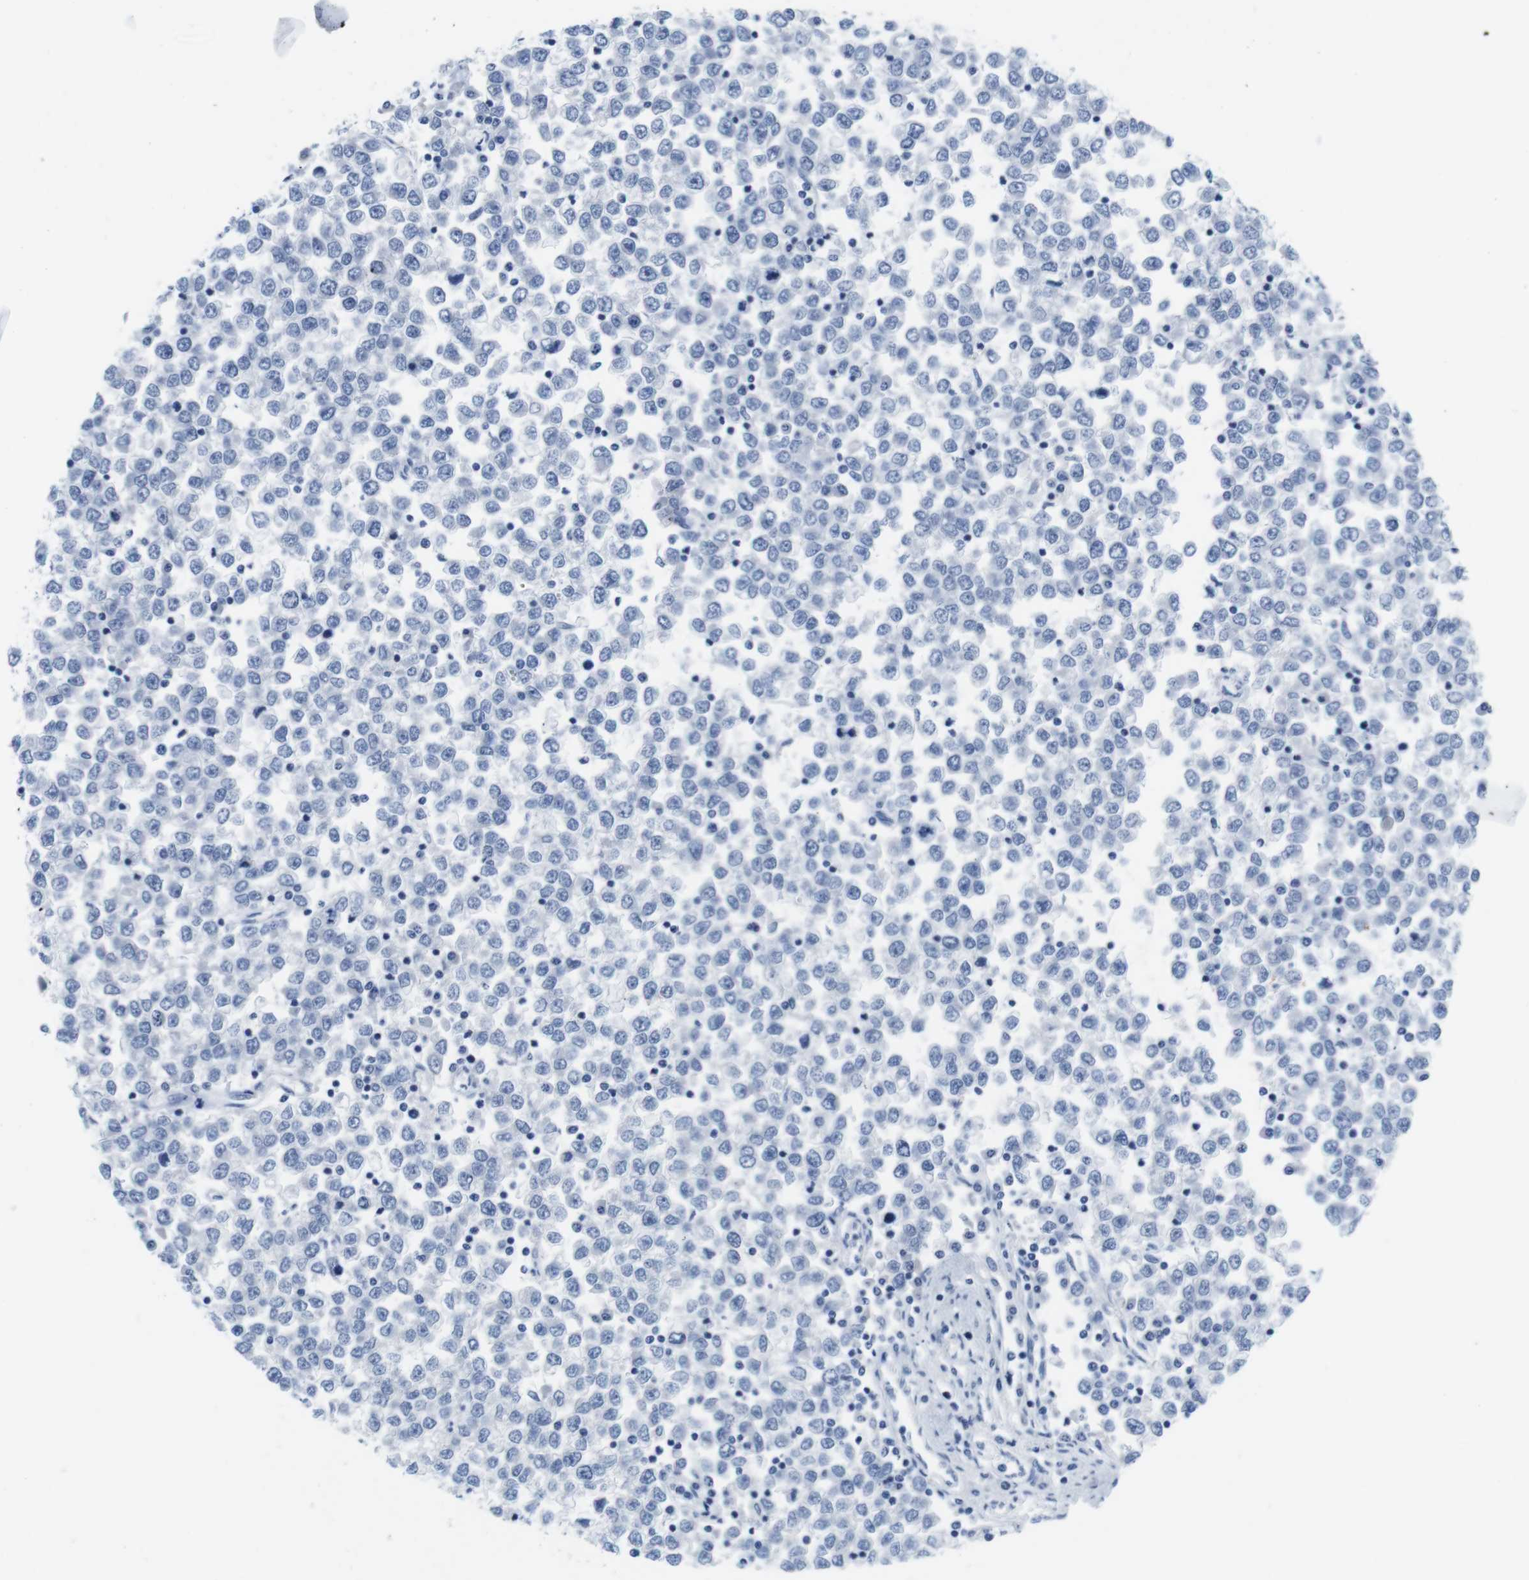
{"staining": {"intensity": "negative", "quantity": "none", "location": "none"}, "tissue": "testis cancer", "cell_type": "Tumor cells", "image_type": "cancer", "snomed": [{"axis": "morphology", "description": "Seminoma, NOS"}, {"axis": "topography", "description": "Testis"}], "caption": "Seminoma (testis) was stained to show a protein in brown. There is no significant positivity in tumor cells.", "gene": "MAP6", "patient": {"sex": "male", "age": 65}}